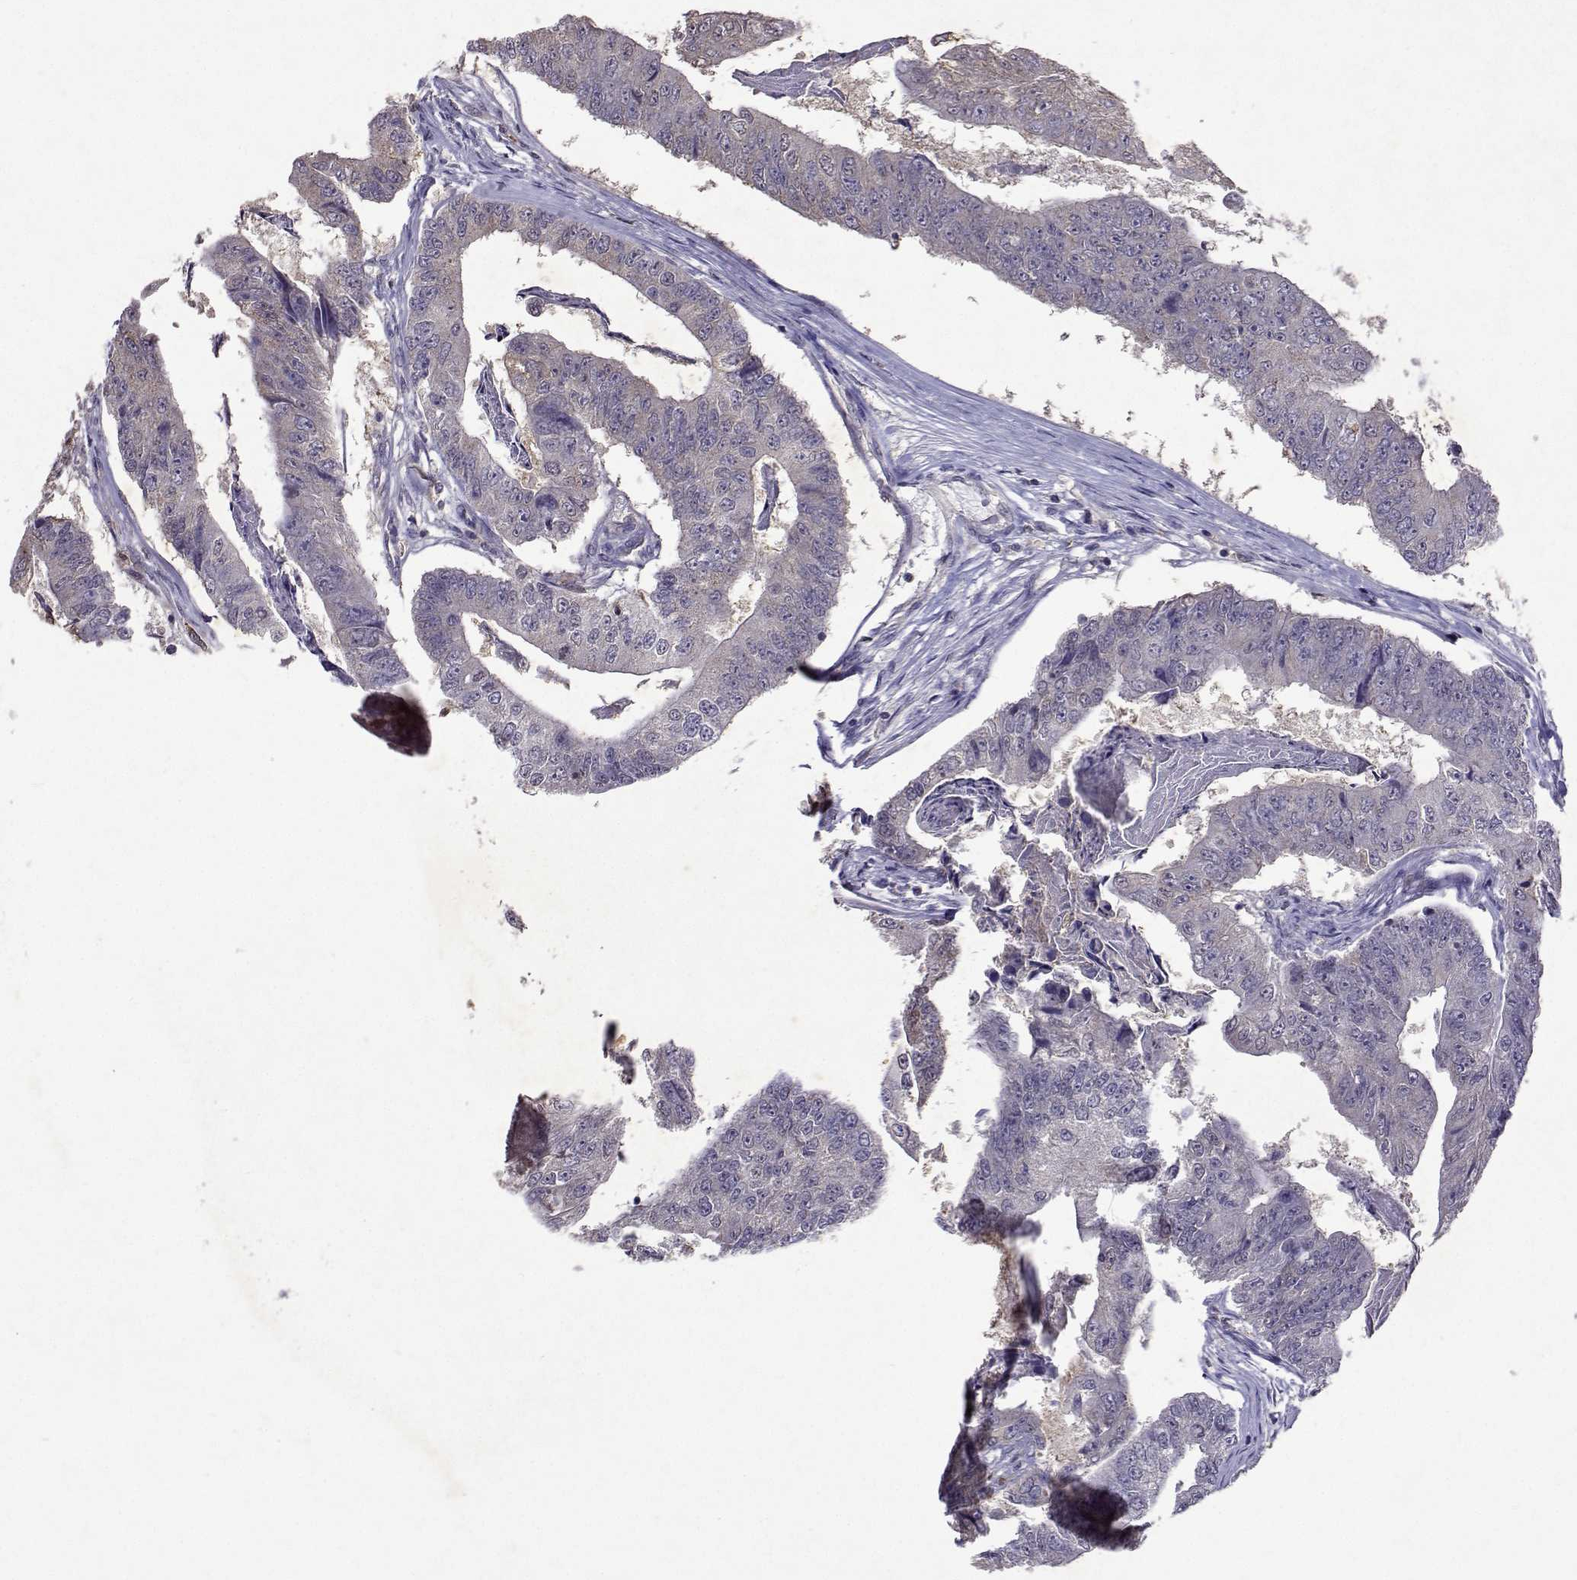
{"staining": {"intensity": "negative", "quantity": "none", "location": "none"}, "tissue": "colorectal cancer", "cell_type": "Tumor cells", "image_type": "cancer", "snomed": [{"axis": "morphology", "description": "Adenocarcinoma, NOS"}, {"axis": "topography", "description": "Colon"}], "caption": "Colorectal cancer was stained to show a protein in brown. There is no significant positivity in tumor cells.", "gene": "APAF1", "patient": {"sex": "female", "age": 67}}